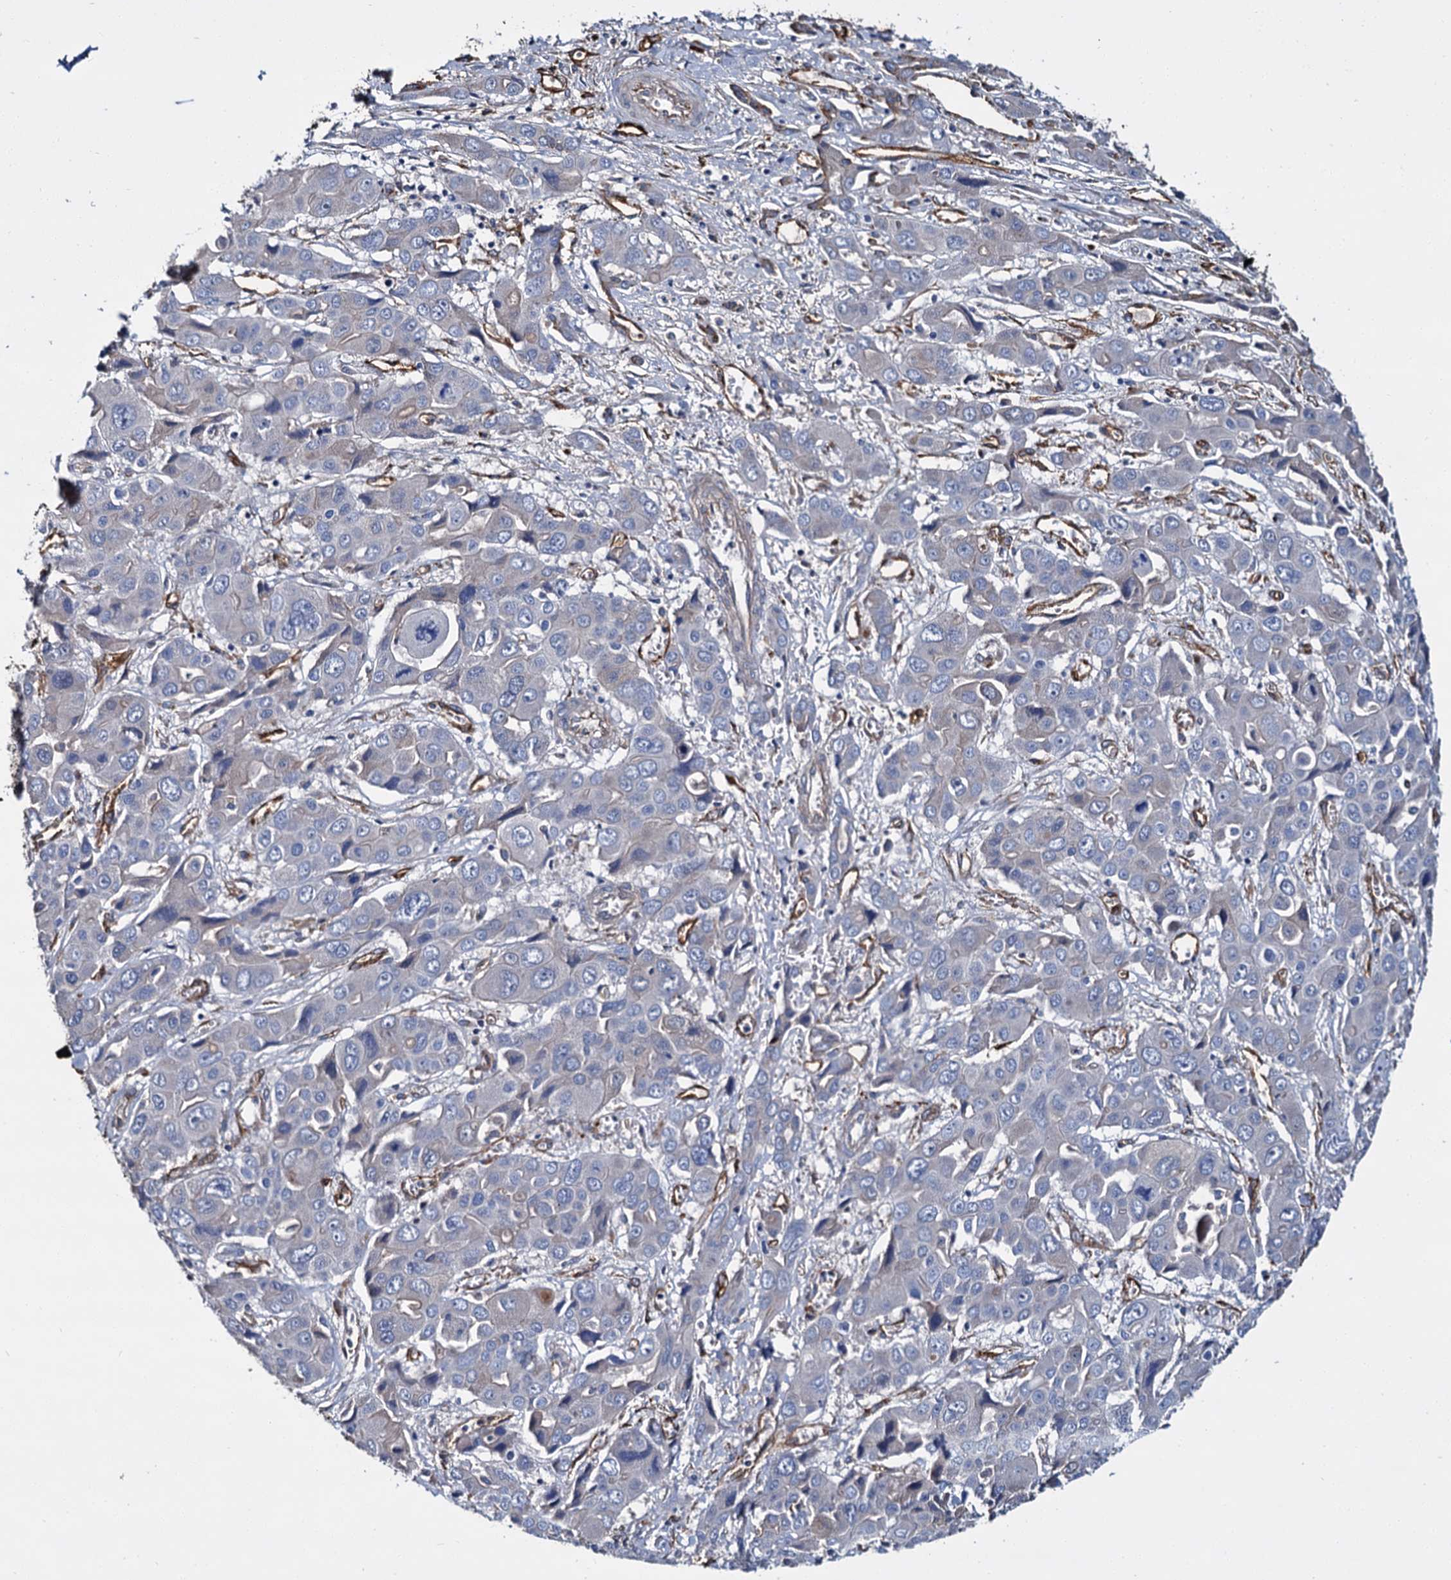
{"staining": {"intensity": "negative", "quantity": "none", "location": "none"}, "tissue": "liver cancer", "cell_type": "Tumor cells", "image_type": "cancer", "snomed": [{"axis": "morphology", "description": "Cholangiocarcinoma"}, {"axis": "topography", "description": "Liver"}], "caption": "There is no significant positivity in tumor cells of liver cancer (cholangiocarcinoma).", "gene": "CACNA1C", "patient": {"sex": "male", "age": 67}}